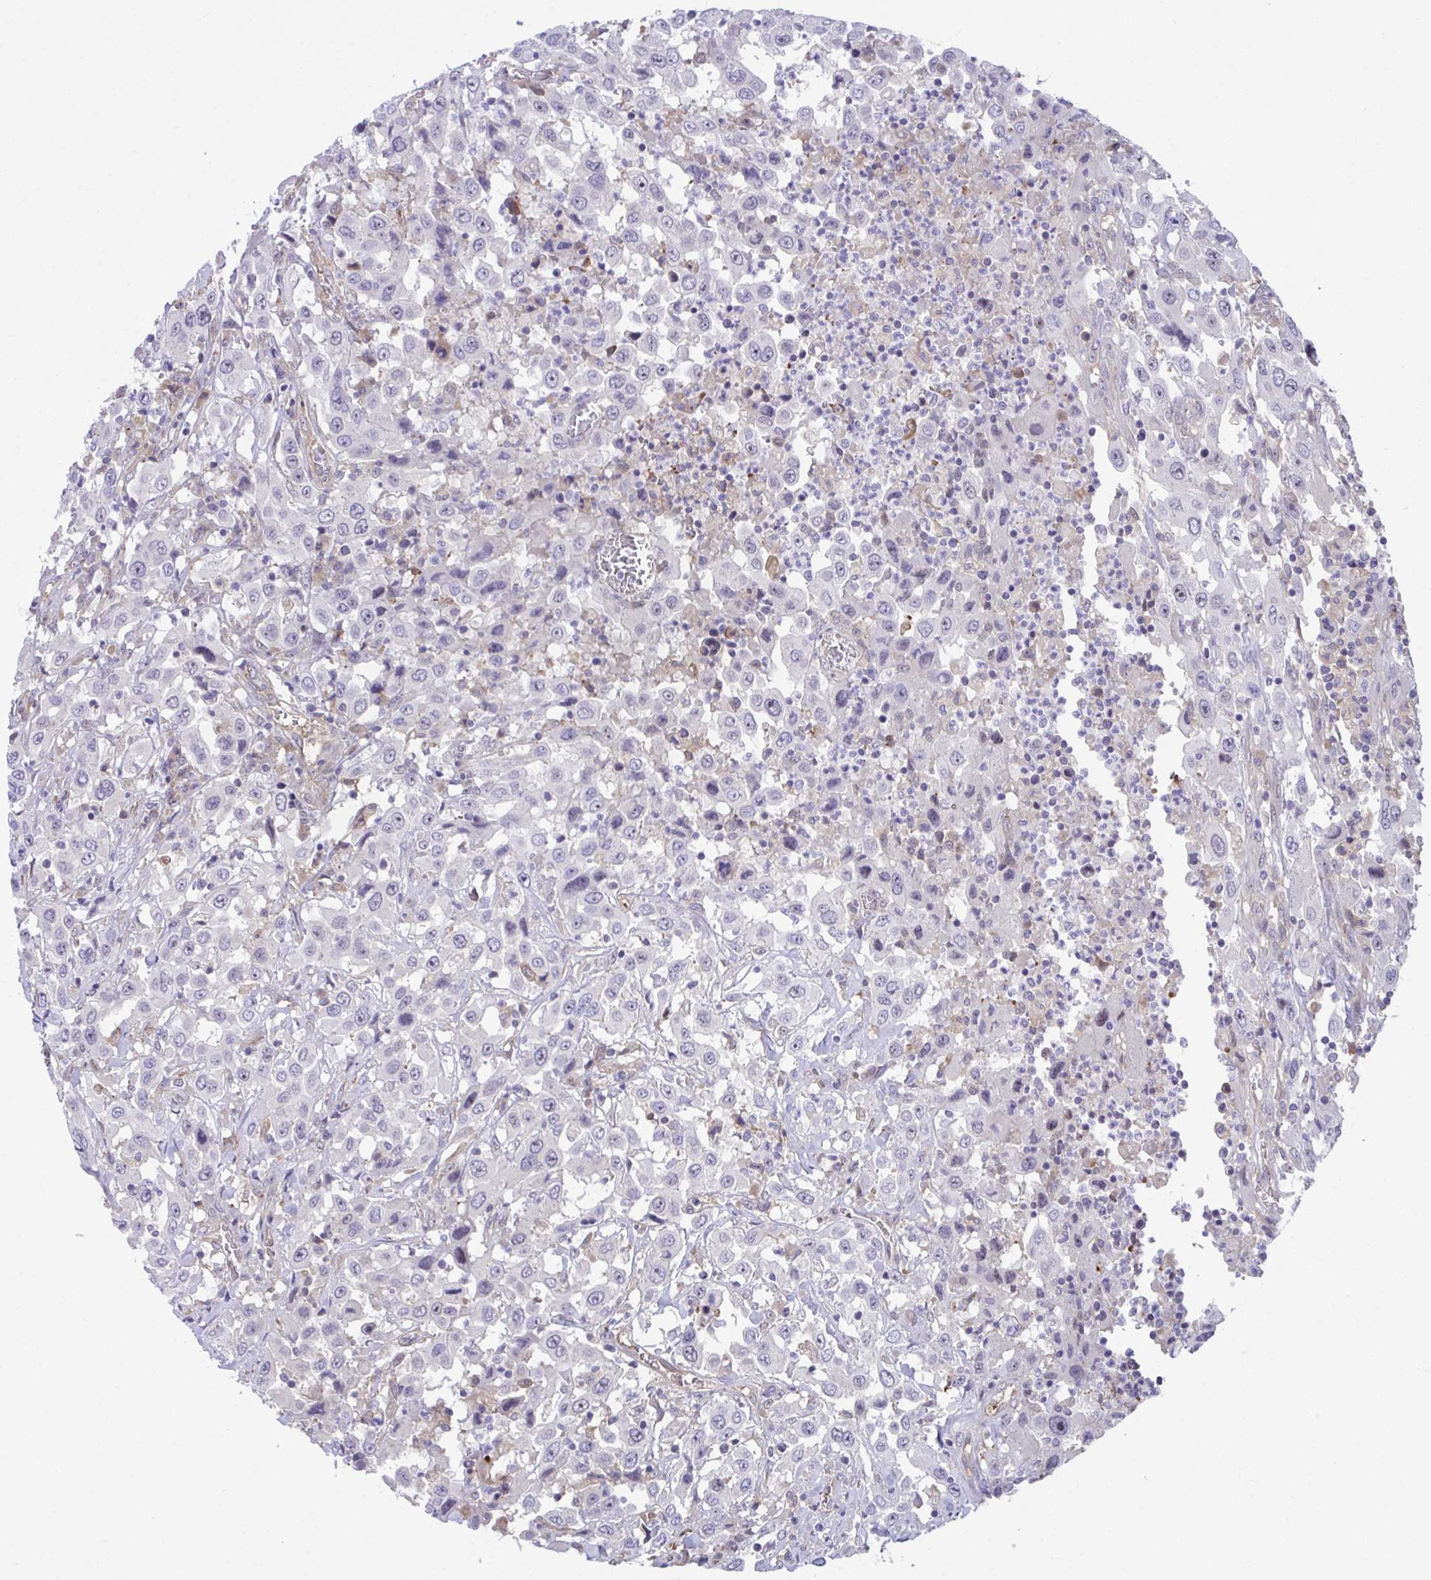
{"staining": {"intensity": "negative", "quantity": "none", "location": "none"}, "tissue": "urothelial cancer", "cell_type": "Tumor cells", "image_type": "cancer", "snomed": [{"axis": "morphology", "description": "Urothelial carcinoma, High grade"}, {"axis": "topography", "description": "Urinary bladder"}], "caption": "Urothelial carcinoma (high-grade) was stained to show a protein in brown. There is no significant staining in tumor cells.", "gene": "CENPQ", "patient": {"sex": "male", "age": 61}}